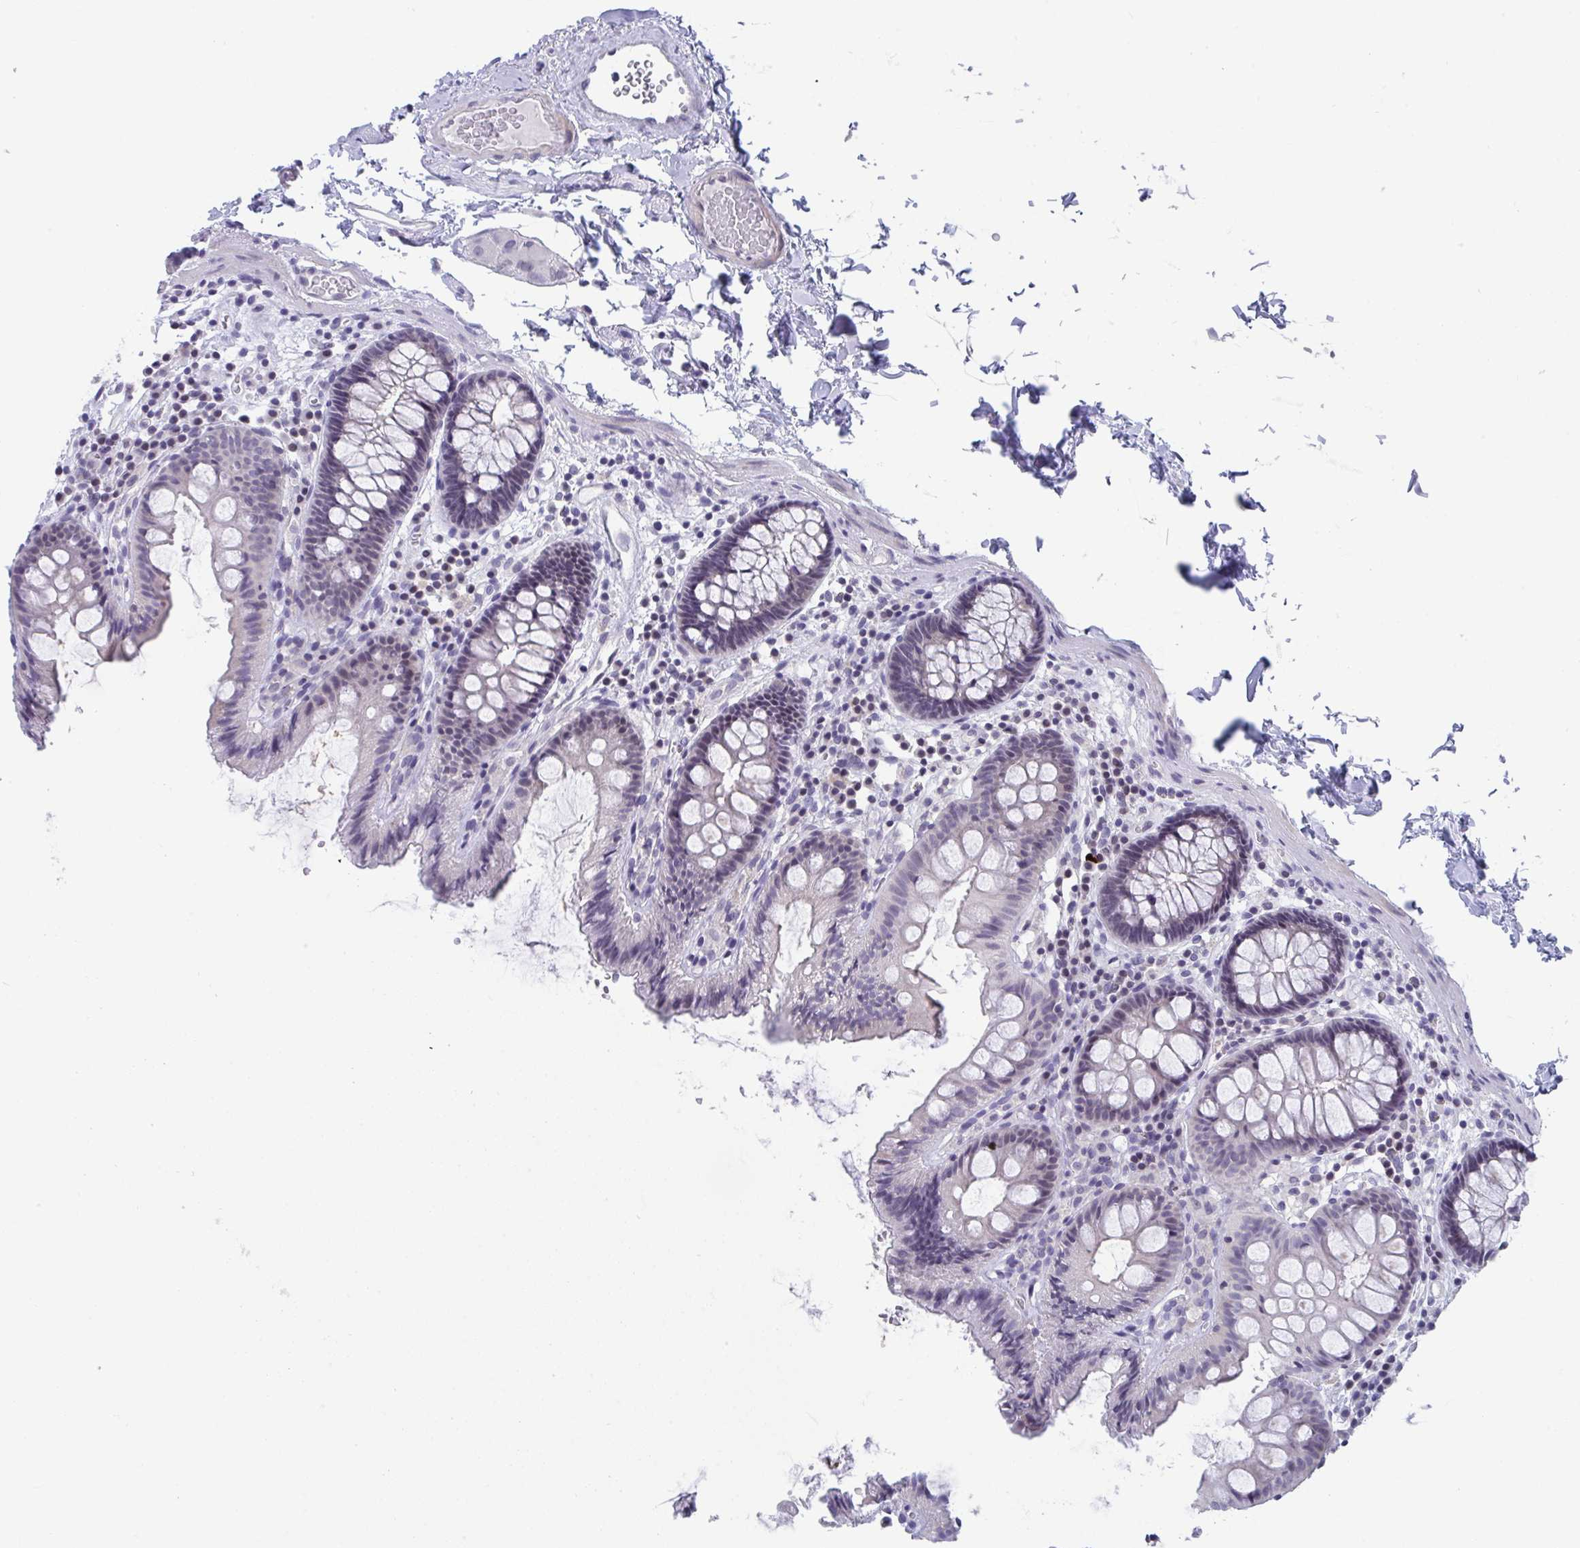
{"staining": {"intensity": "negative", "quantity": "none", "location": "none"}, "tissue": "colon", "cell_type": "Endothelial cells", "image_type": "normal", "snomed": [{"axis": "morphology", "description": "Normal tissue, NOS"}, {"axis": "topography", "description": "Colon"}], "caption": "Immunohistochemistry of benign human colon exhibits no expression in endothelial cells. The staining is performed using DAB (3,3'-diaminobenzidine) brown chromogen with nuclei counter-stained in using hematoxylin.", "gene": "BMAL2", "patient": {"sex": "male", "age": 84}}